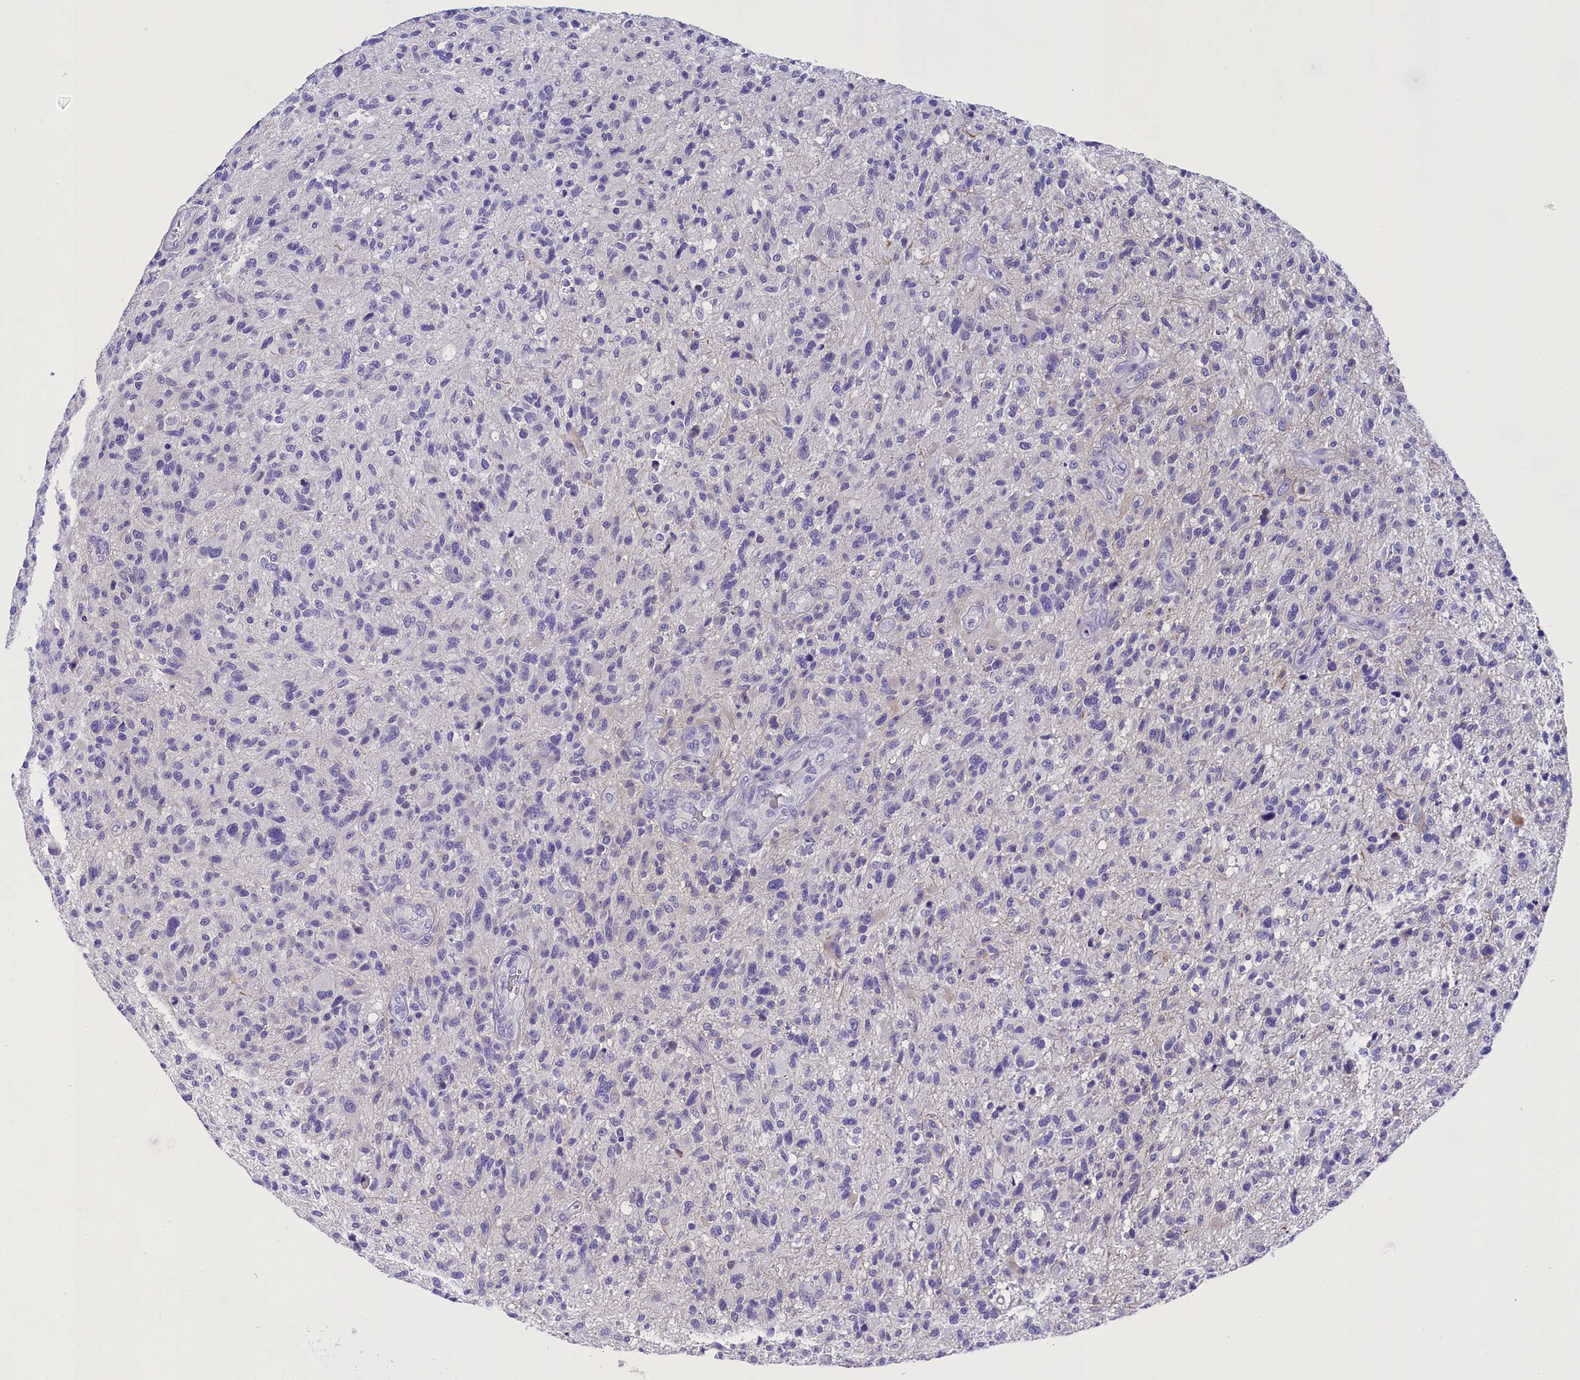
{"staining": {"intensity": "negative", "quantity": "none", "location": "none"}, "tissue": "glioma", "cell_type": "Tumor cells", "image_type": "cancer", "snomed": [{"axis": "morphology", "description": "Glioma, malignant, High grade"}, {"axis": "topography", "description": "Brain"}], "caption": "A high-resolution image shows immunohistochemistry (IHC) staining of glioma, which shows no significant positivity in tumor cells. (Immunohistochemistry (ihc), brightfield microscopy, high magnification).", "gene": "SOD3", "patient": {"sex": "male", "age": 47}}